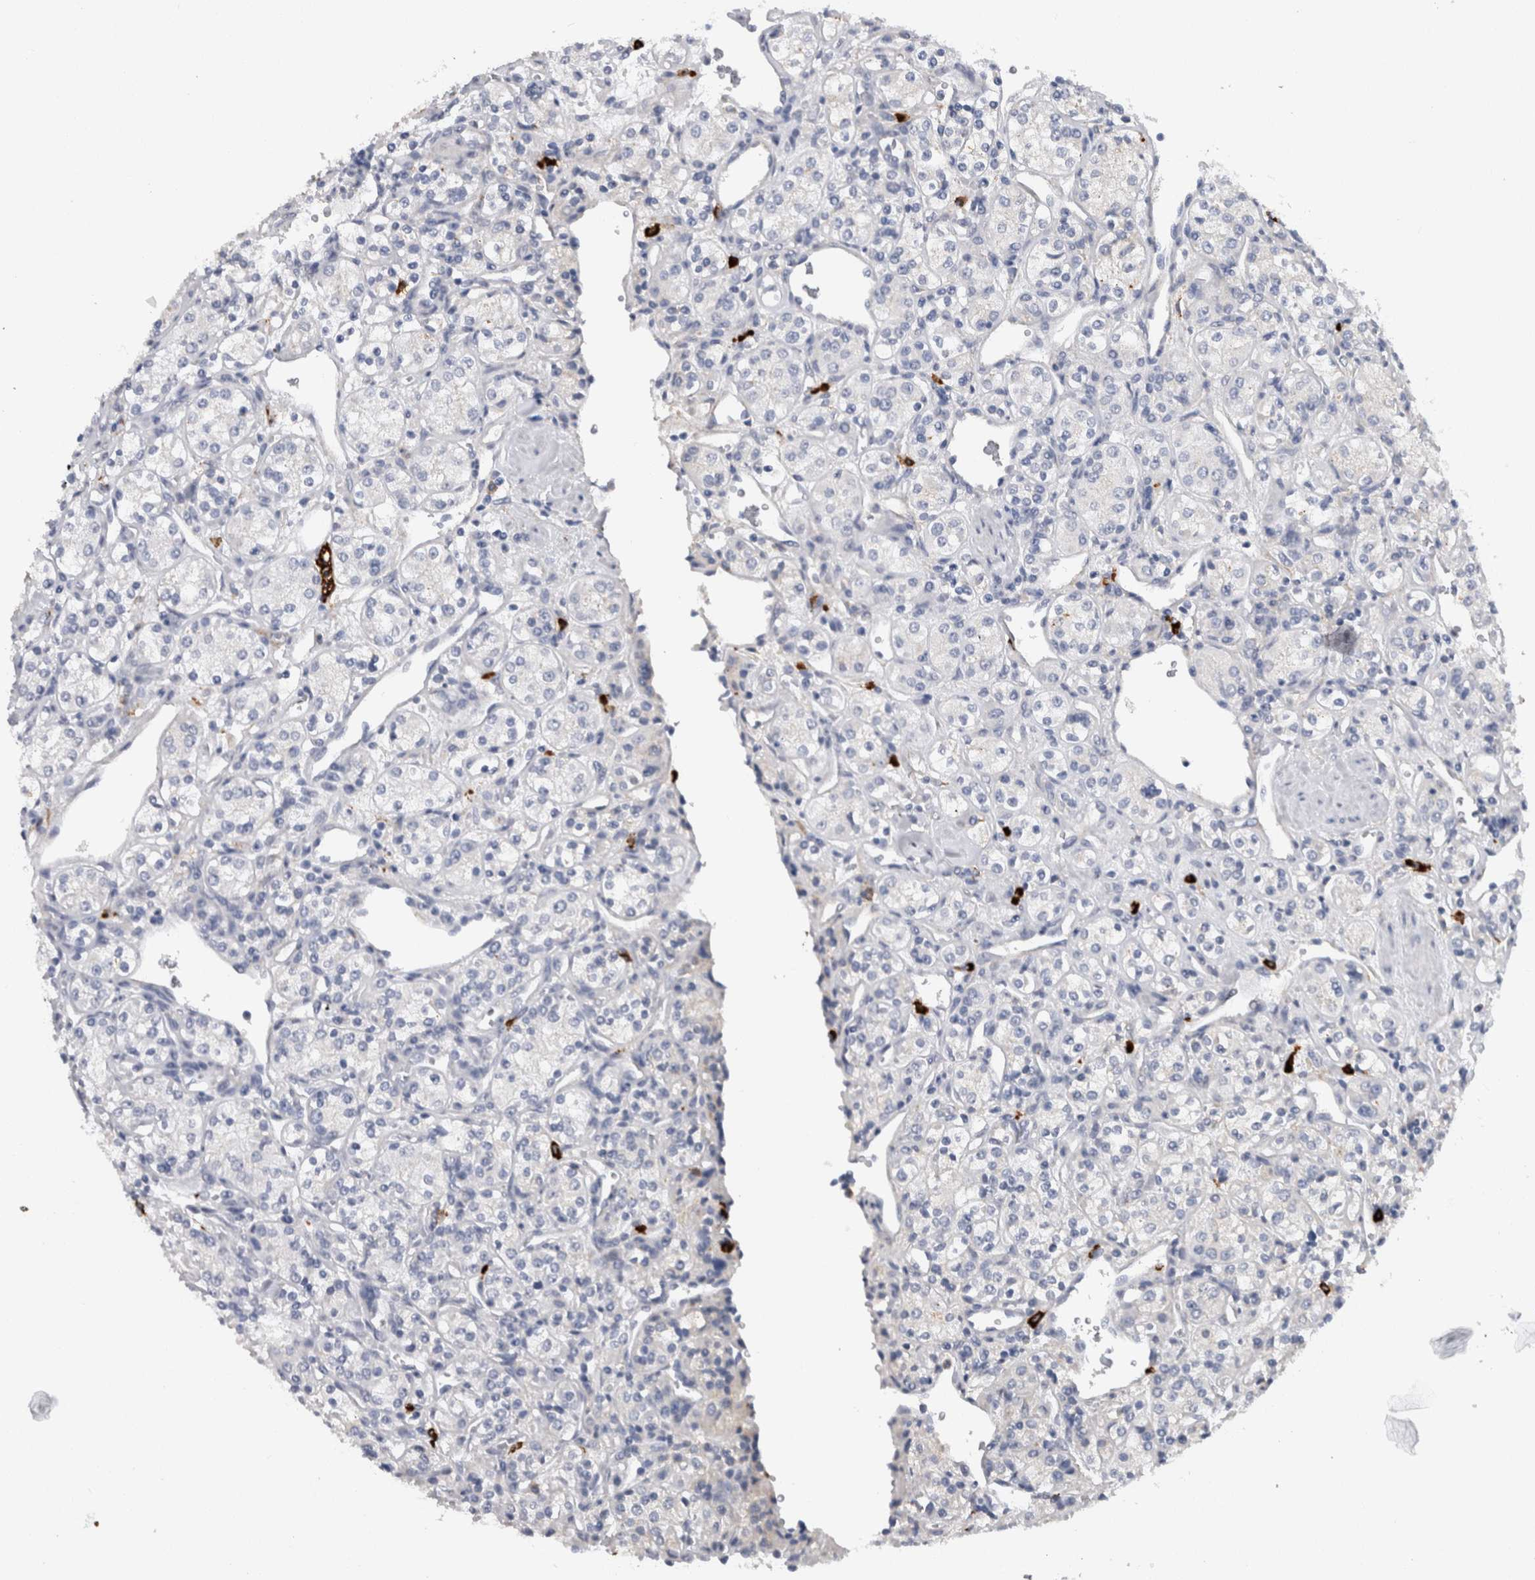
{"staining": {"intensity": "negative", "quantity": "none", "location": "none"}, "tissue": "renal cancer", "cell_type": "Tumor cells", "image_type": "cancer", "snomed": [{"axis": "morphology", "description": "Adenocarcinoma, NOS"}, {"axis": "topography", "description": "Kidney"}], "caption": "Immunohistochemistry (IHC) micrograph of neoplastic tissue: human renal cancer (adenocarcinoma) stained with DAB reveals no significant protein staining in tumor cells.", "gene": "CD63", "patient": {"sex": "male", "age": 77}}